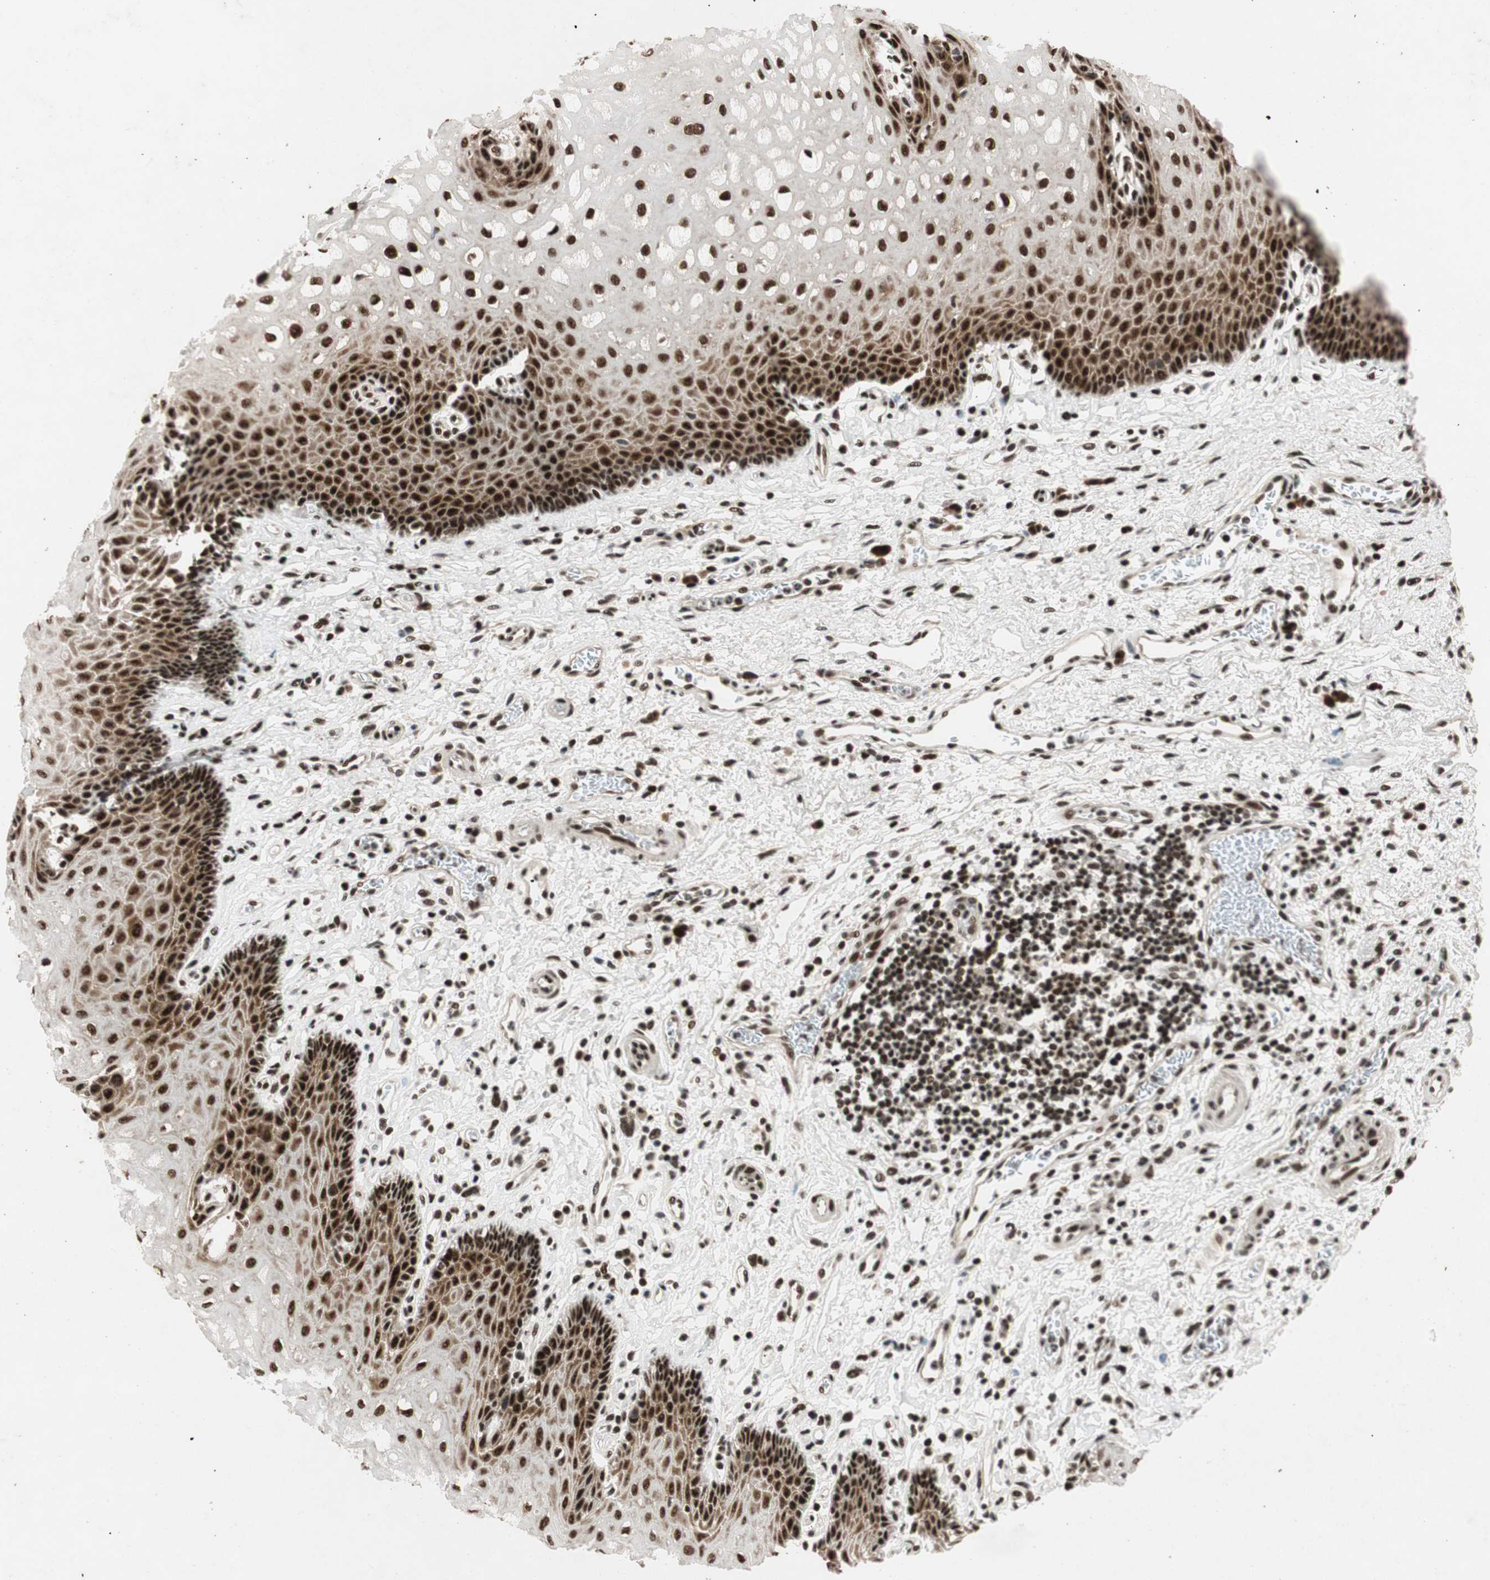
{"staining": {"intensity": "strong", "quantity": ">75%", "location": "nuclear"}, "tissue": "esophagus", "cell_type": "Squamous epithelial cells", "image_type": "normal", "snomed": [{"axis": "morphology", "description": "Normal tissue, NOS"}, {"axis": "topography", "description": "Esophagus"}], "caption": "This image displays immunohistochemistry staining of unremarkable human esophagus, with high strong nuclear staining in approximately >75% of squamous epithelial cells.", "gene": "NCBP3", "patient": {"sex": "male", "age": 54}}